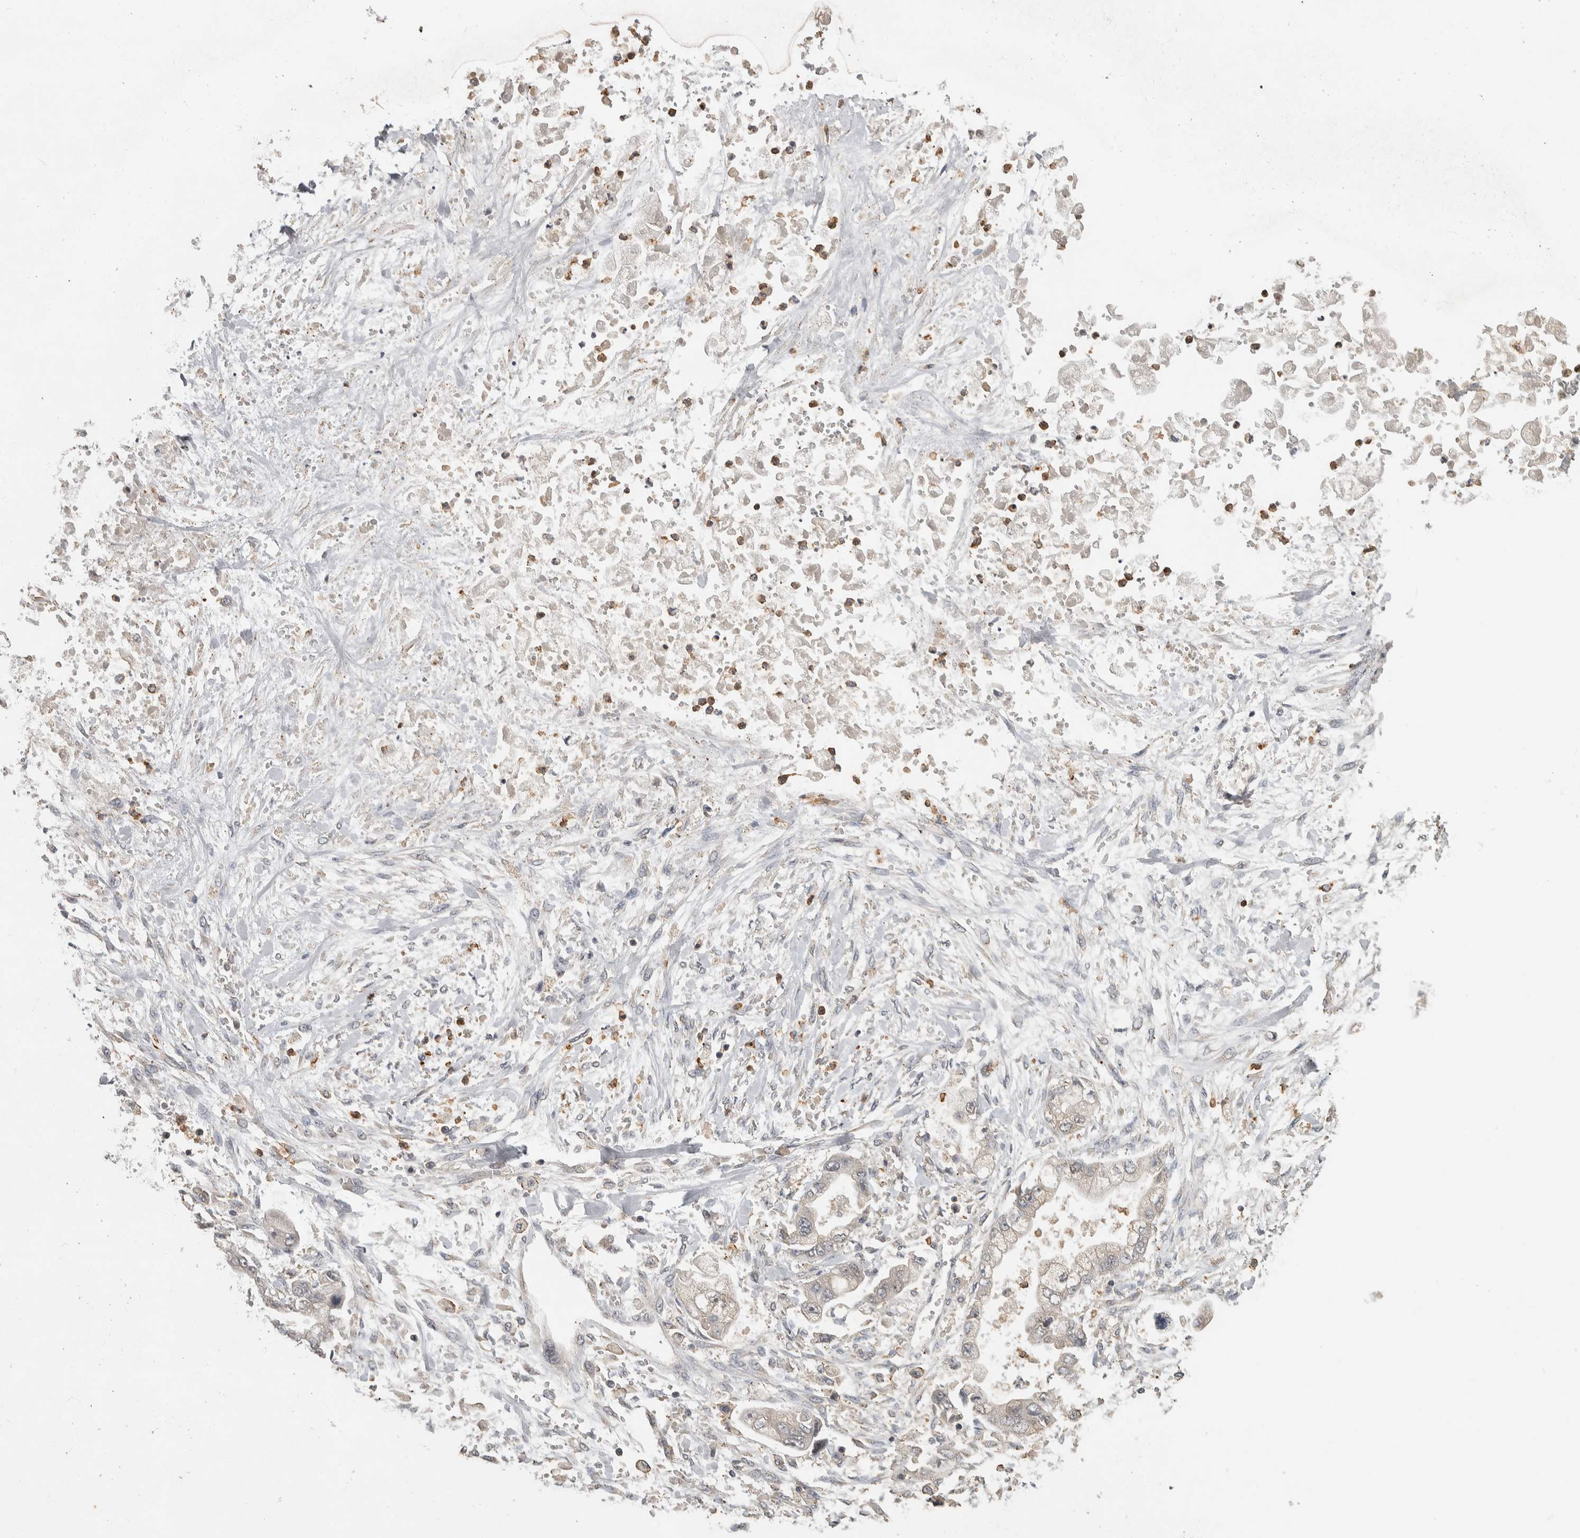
{"staining": {"intensity": "negative", "quantity": "none", "location": "none"}, "tissue": "stomach cancer", "cell_type": "Tumor cells", "image_type": "cancer", "snomed": [{"axis": "morphology", "description": "Normal tissue, NOS"}, {"axis": "morphology", "description": "Adenocarcinoma, NOS"}, {"axis": "topography", "description": "Stomach"}], "caption": "IHC of adenocarcinoma (stomach) demonstrates no positivity in tumor cells. Nuclei are stained in blue.", "gene": "EIF3H", "patient": {"sex": "male", "age": 62}}